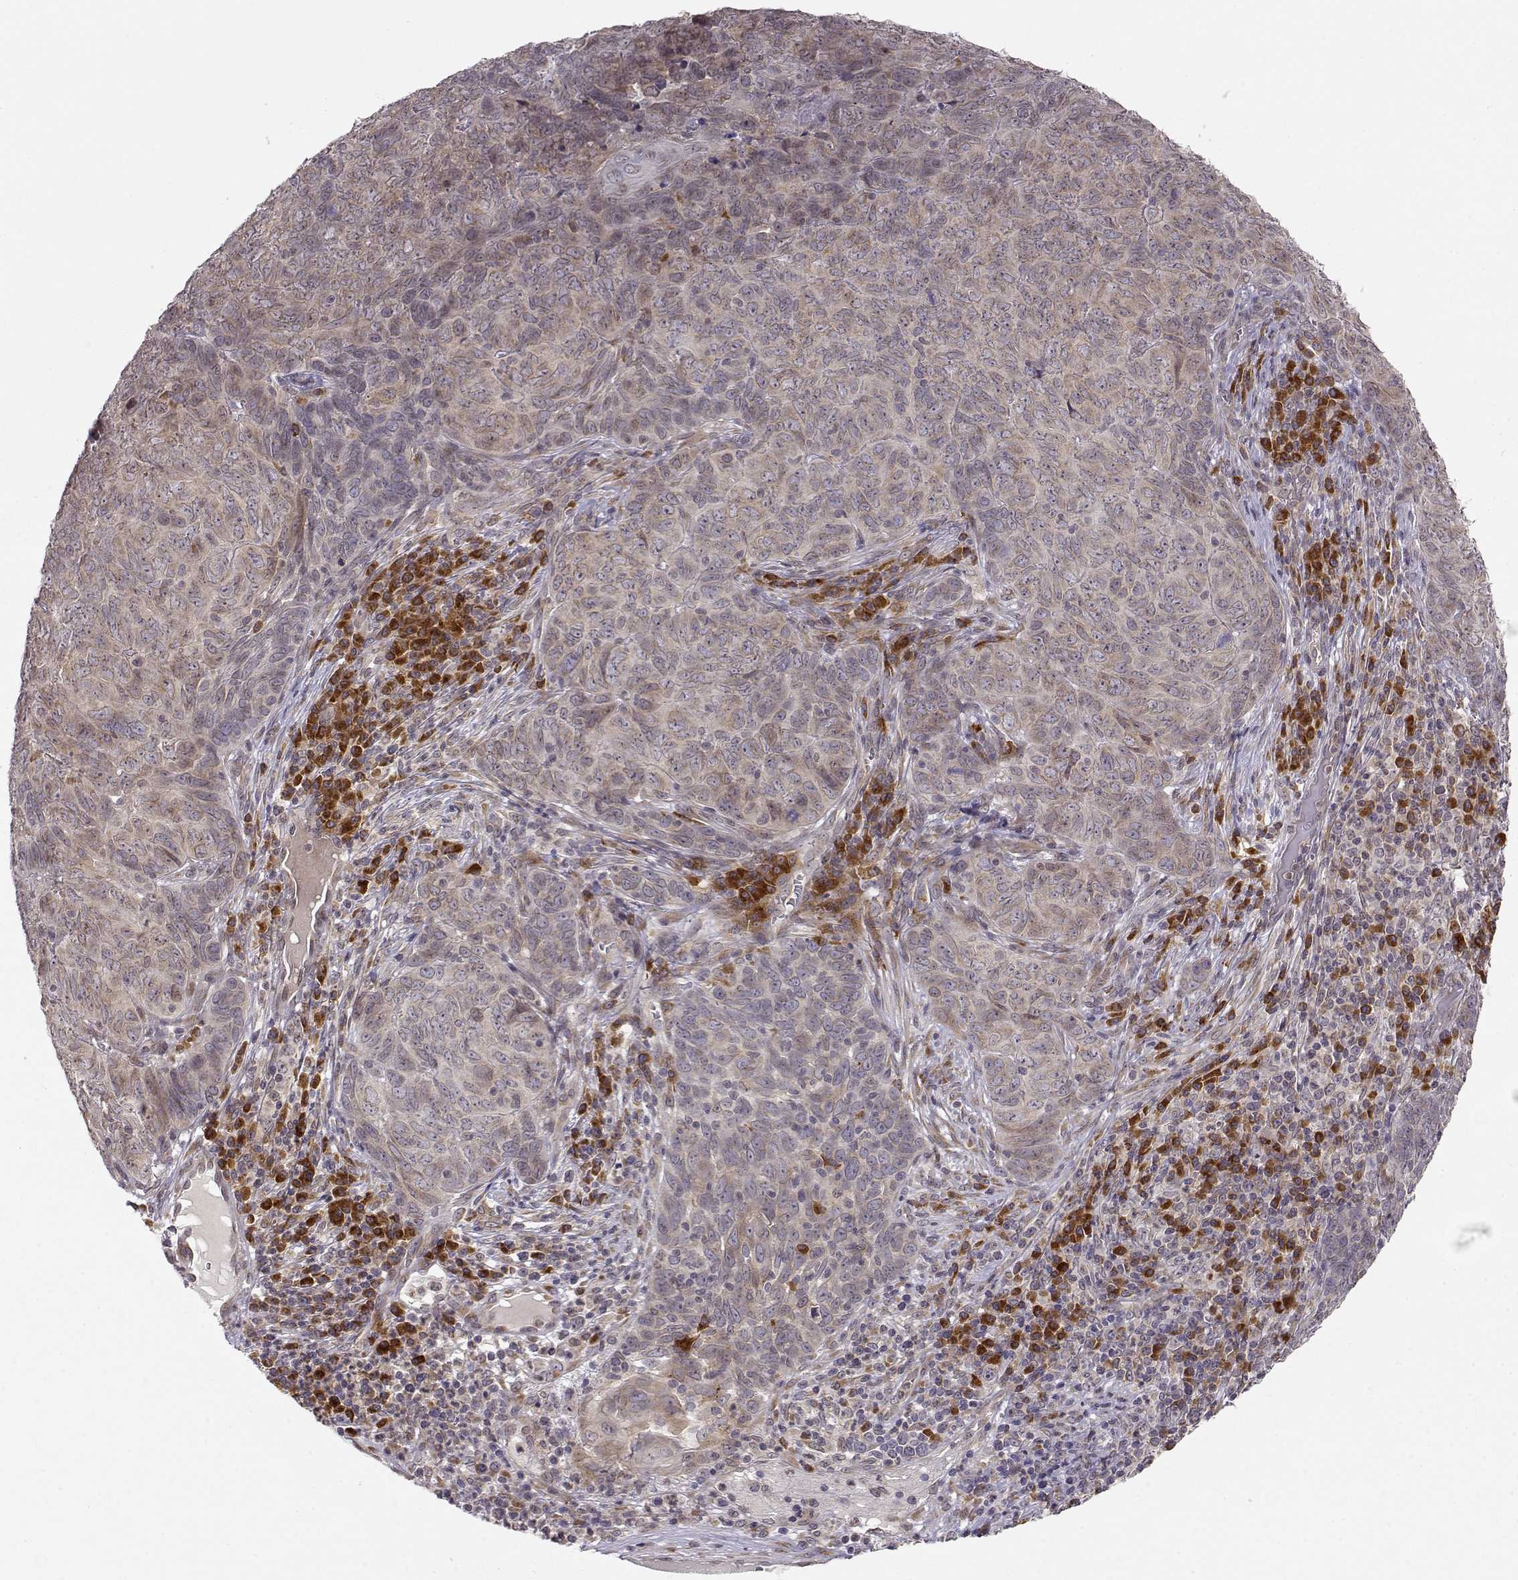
{"staining": {"intensity": "weak", "quantity": "25%-75%", "location": "cytoplasmic/membranous"}, "tissue": "skin cancer", "cell_type": "Tumor cells", "image_type": "cancer", "snomed": [{"axis": "morphology", "description": "Squamous cell carcinoma, NOS"}, {"axis": "topography", "description": "Skin"}, {"axis": "topography", "description": "Anal"}], "caption": "Brown immunohistochemical staining in skin squamous cell carcinoma demonstrates weak cytoplasmic/membranous positivity in about 25%-75% of tumor cells.", "gene": "ERGIC2", "patient": {"sex": "female", "age": 51}}